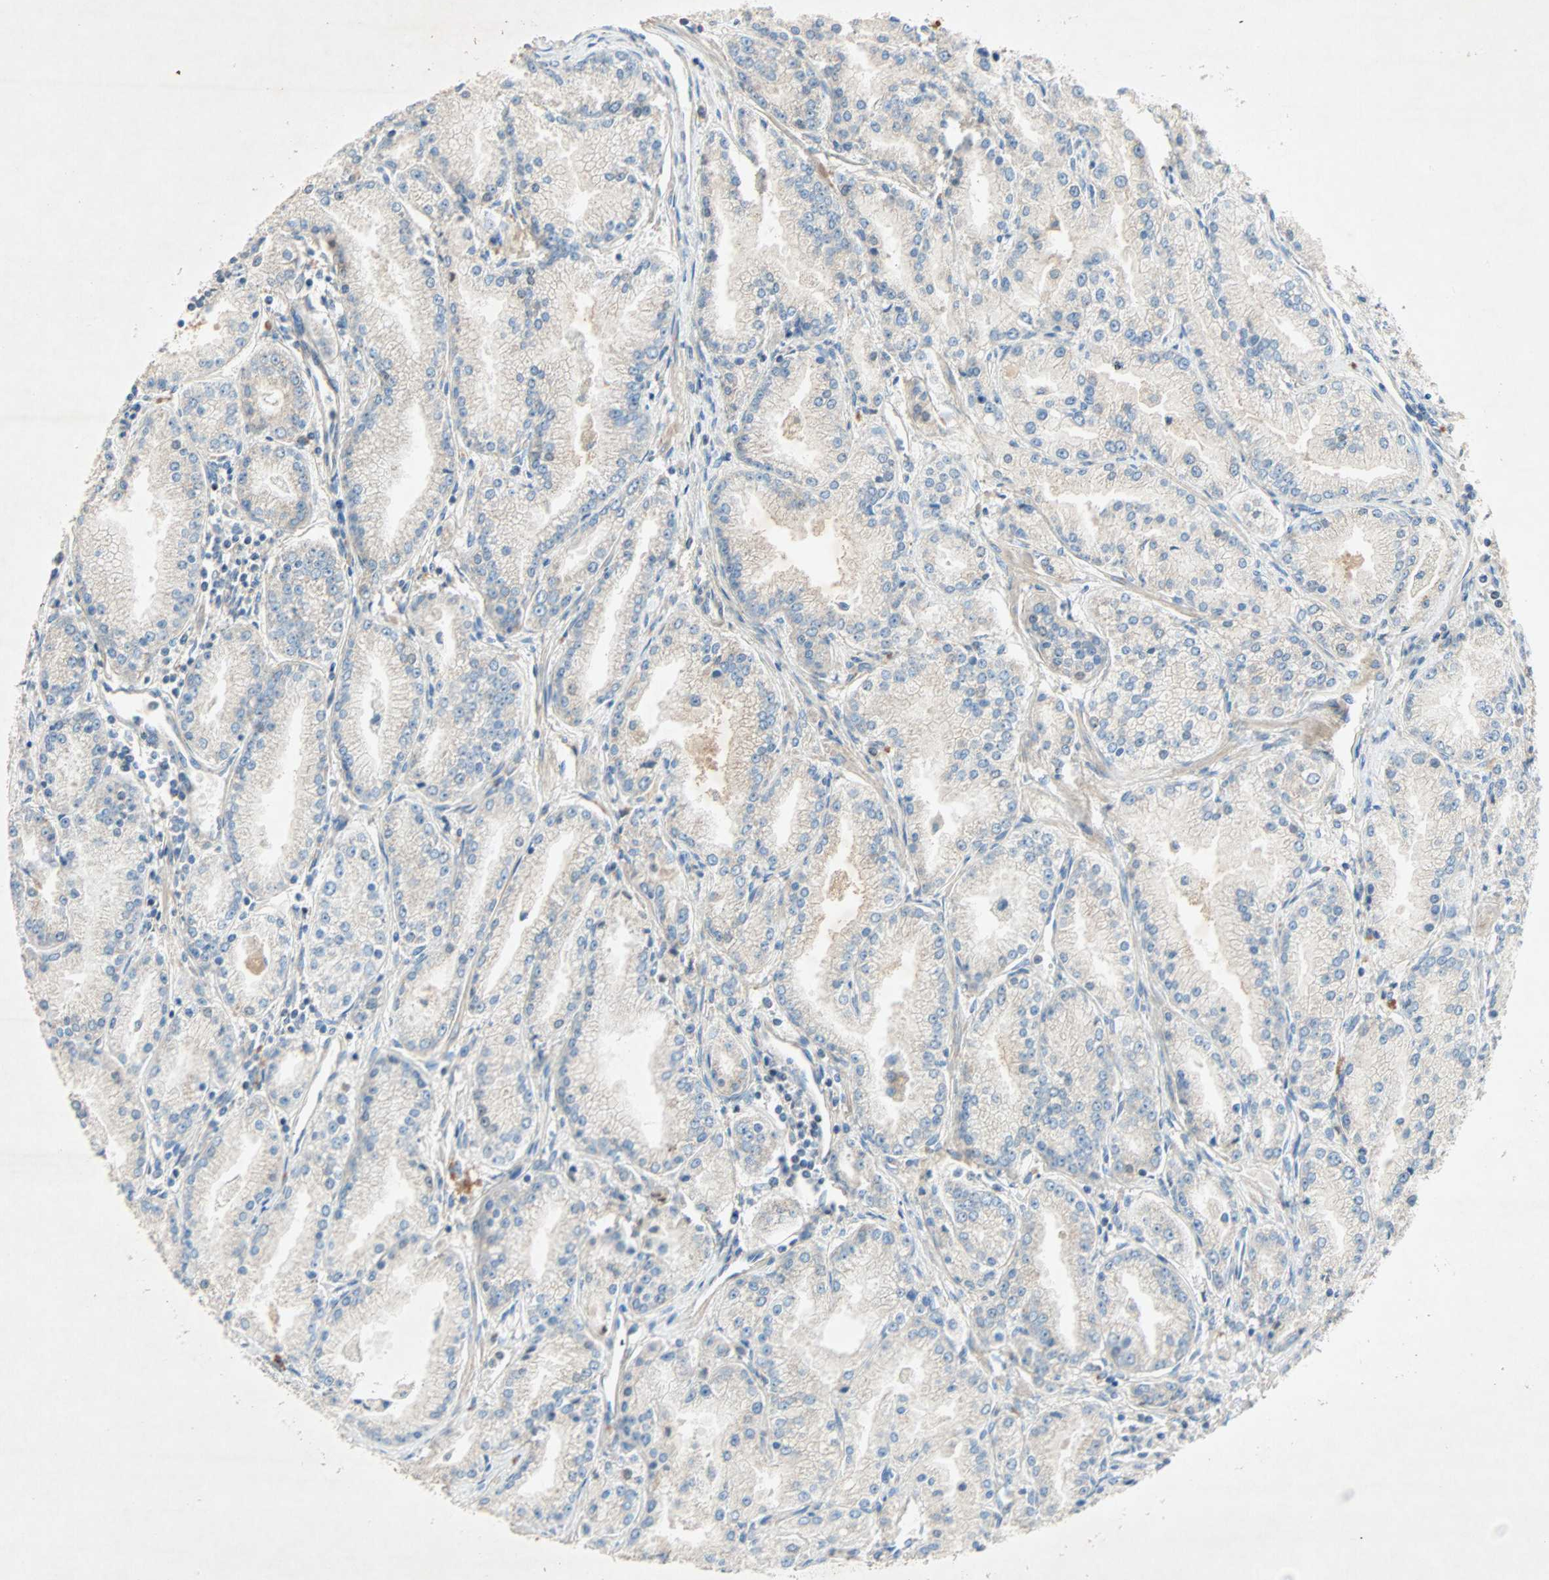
{"staining": {"intensity": "weak", "quantity": "25%-75%", "location": "cytoplasmic/membranous"}, "tissue": "prostate cancer", "cell_type": "Tumor cells", "image_type": "cancer", "snomed": [{"axis": "morphology", "description": "Adenocarcinoma, High grade"}, {"axis": "topography", "description": "Prostate"}], "caption": "A high-resolution histopathology image shows immunohistochemistry (IHC) staining of prostate high-grade adenocarcinoma, which demonstrates weak cytoplasmic/membranous expression in approximately 25%-75% of tumor cells. The staining was performed using DAB, with brown indicating positive protein expression. Nuclei are stained blue with hematoxylin.", "gene": "XYLT1", "patient": {"sex": "male", "age": 61}}